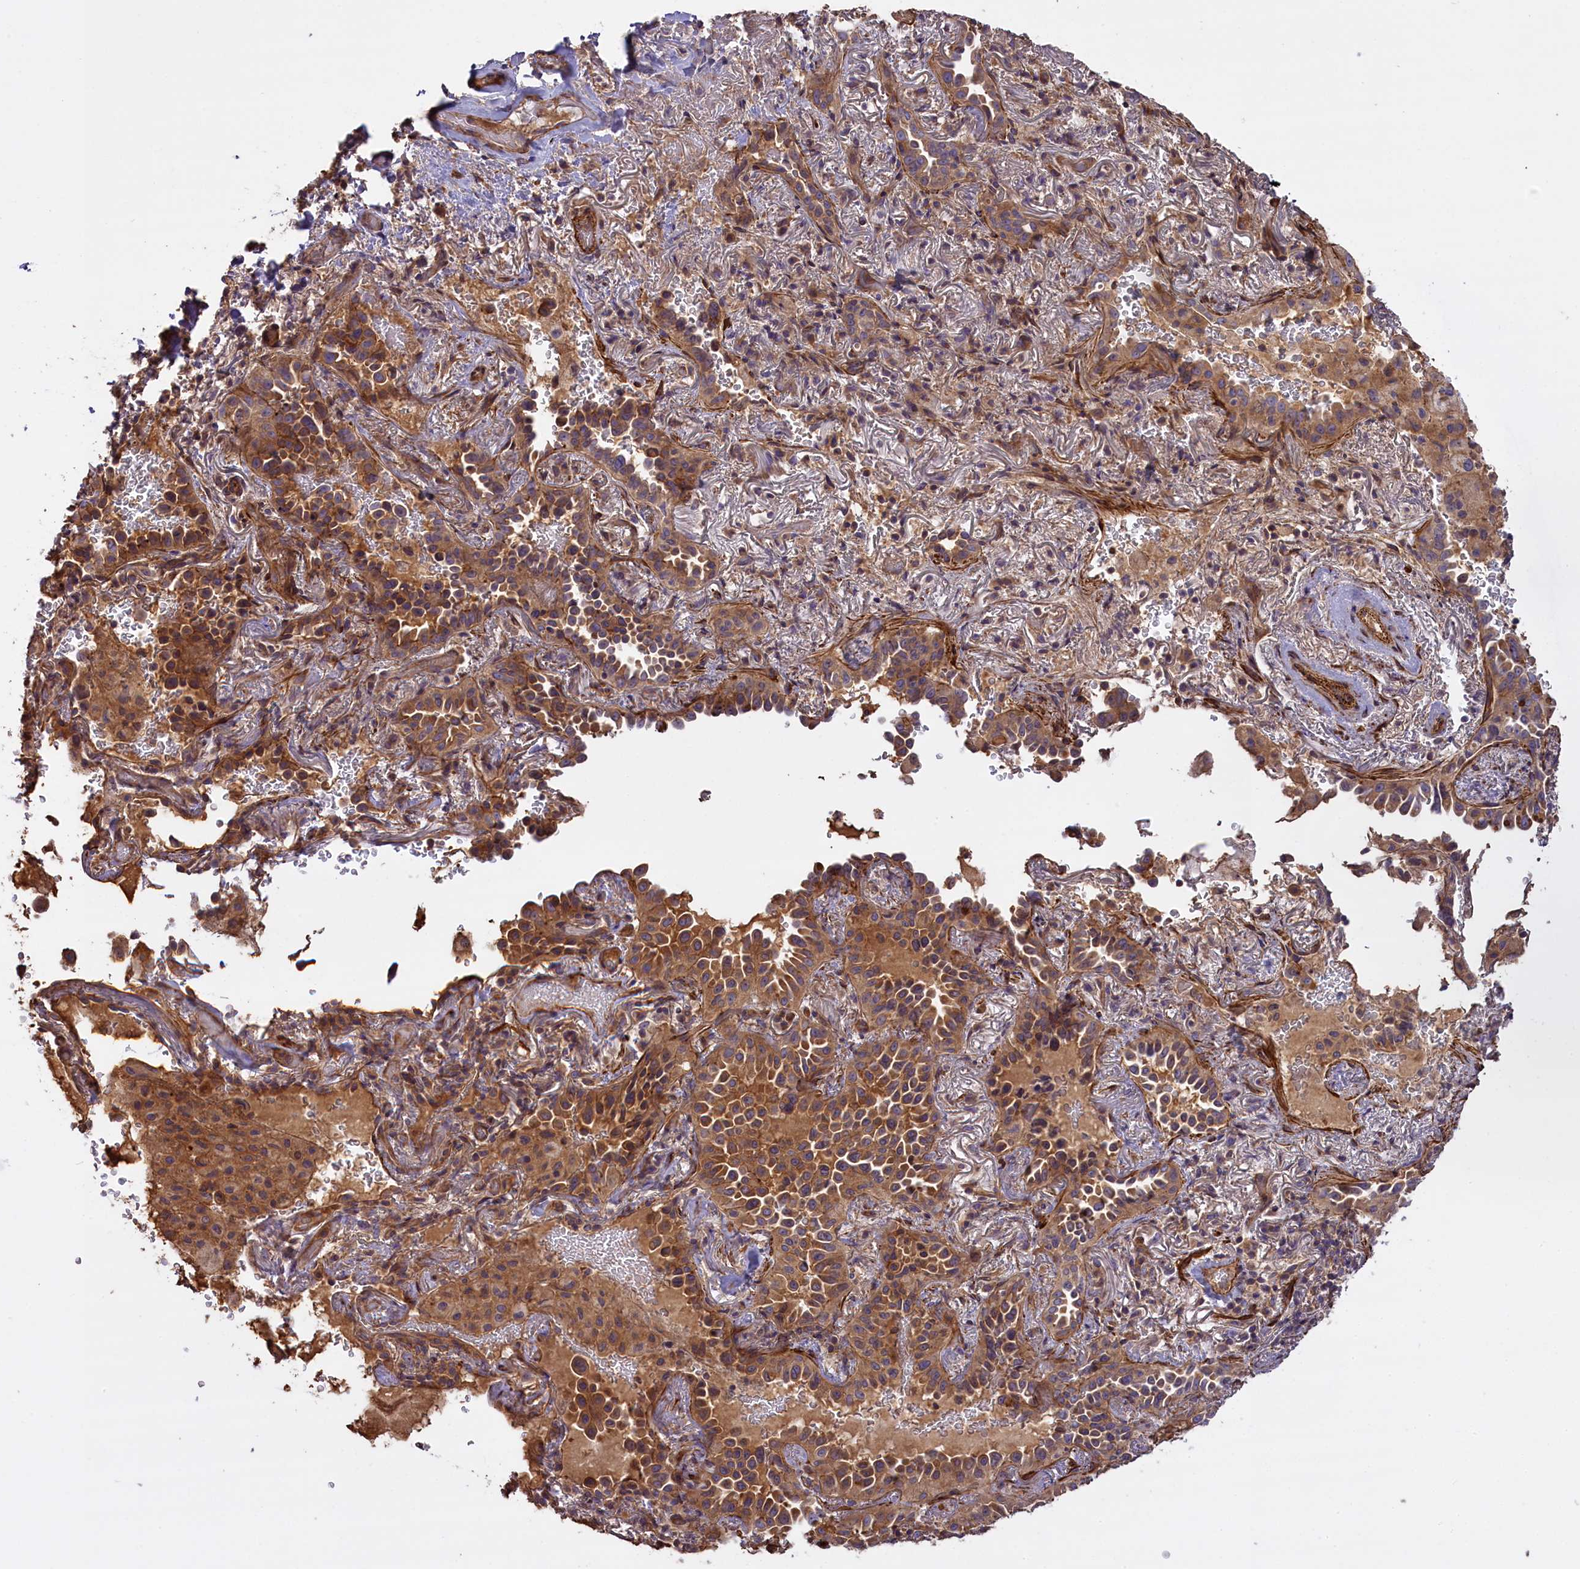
{"staining": {"intensity": "moderate", "quantity": ">75%", "location": "cytoplasmic/membranous"}, "tissue": "lung cancer", "cell_type": "Tumor cells", "image_type": "cancer", "snomed": [{"axis": "morphology", "description": "Adenocarcinoma, NOS"}, {"axis": "topography", "description": "Lung"}], "caption": "The histopathology image demonstrates a brown stain indicating the presence of a protein in the cytoplasmic/membranous of tumor cells in lung adenocarcinoma.", "gene": "FUZ", "patient": {"sex": "female", "age": 69}}